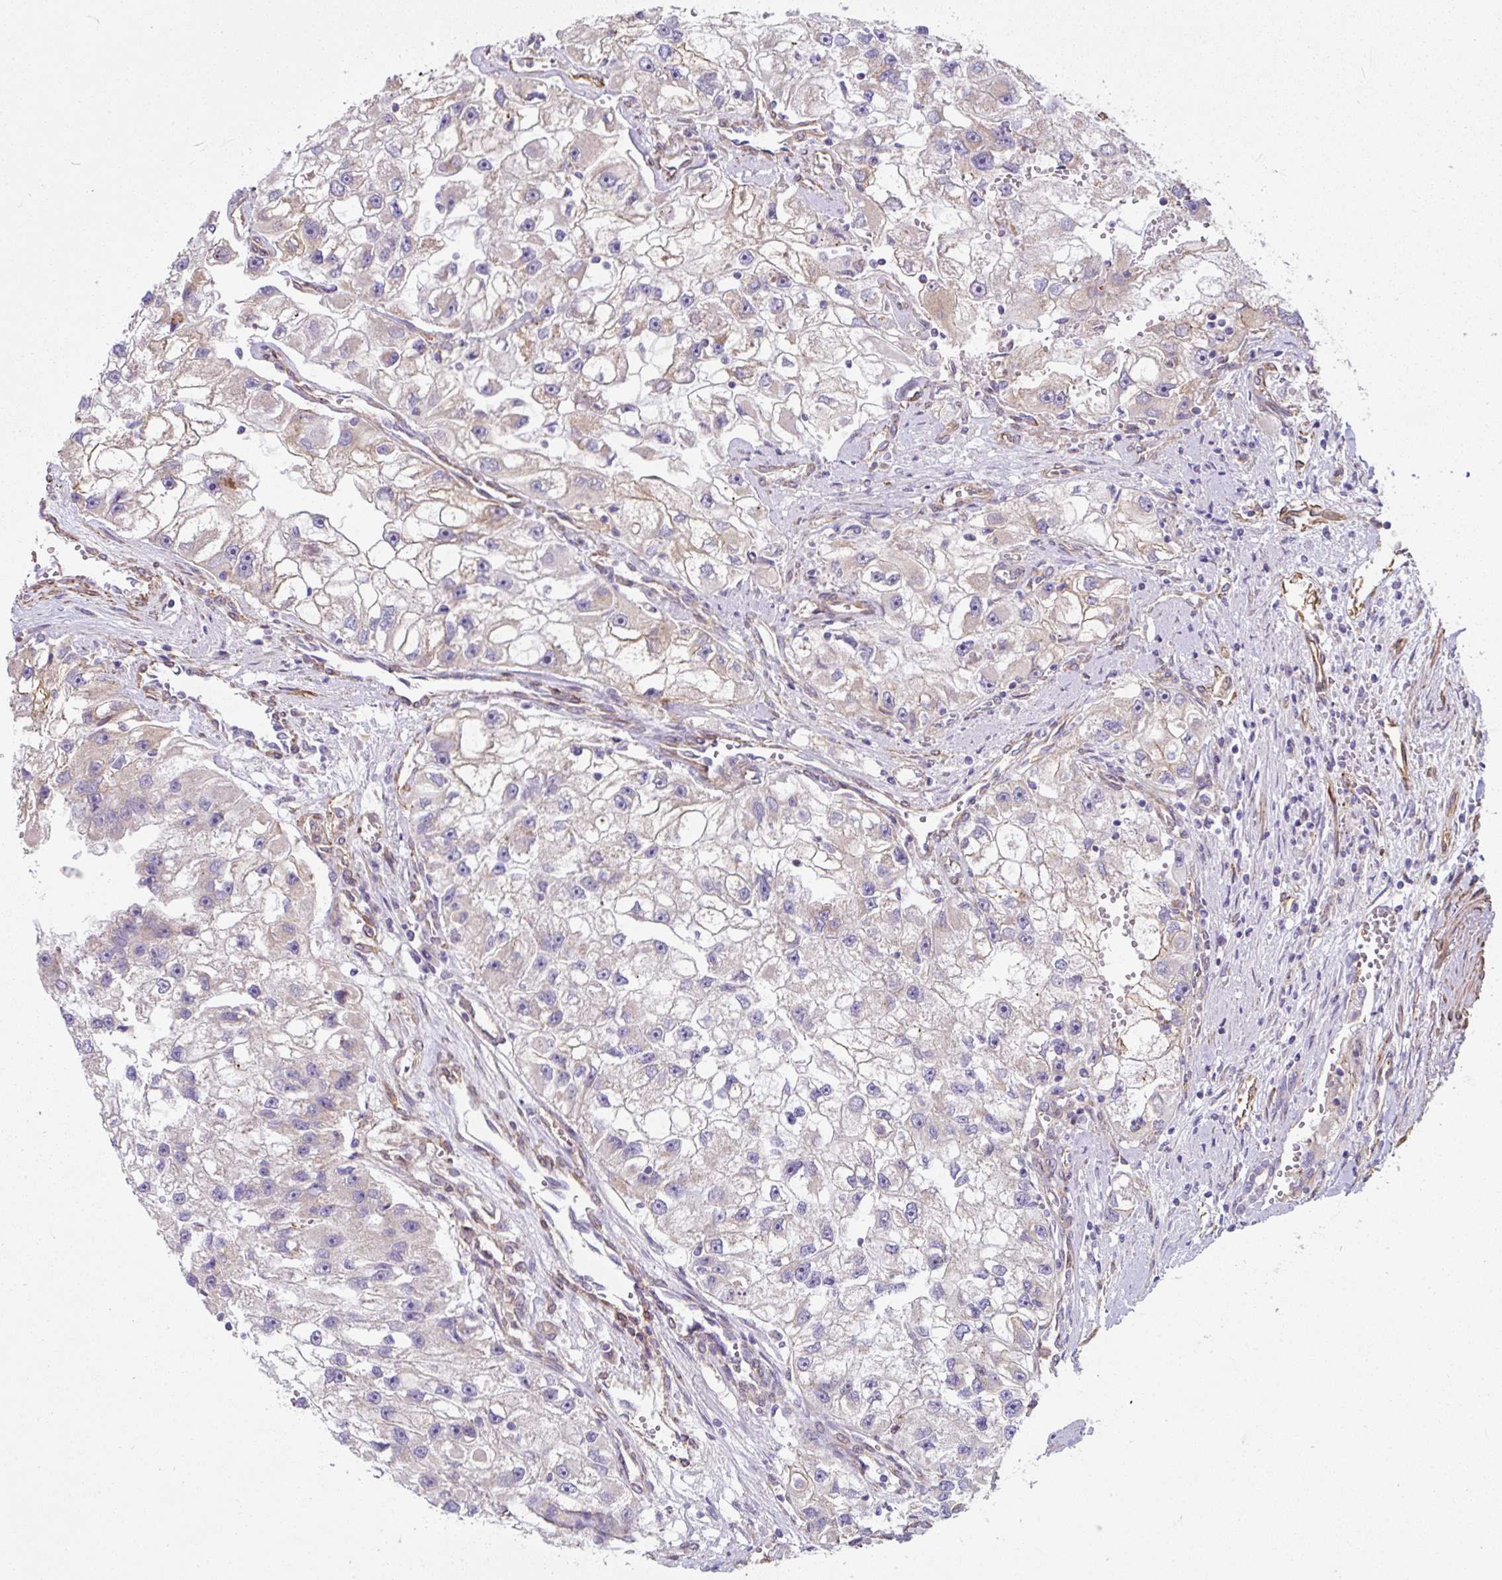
{"staining": {"intensity": "weak", "quantity": "<25%", "location": "cytoplasmic/membranous"}, "tissue": "renal cancer", "cell_type": "Tumor cells", "image_type": "cancer", "snomed": [{"axis": "morphology", "description": "Adenocarcinoma, NOS"}, {"axis": "topography", "description": "Kidney"}], "caption": "The histopathology image demonstrates no significant positivity in tumor cells of renal cancer (adenocarcinoma). (Immunohistochemistry, brightfield microscopy, high magnification).", "gene": "ANKUB1", "patient": {"sex": "male", "age": 63}}